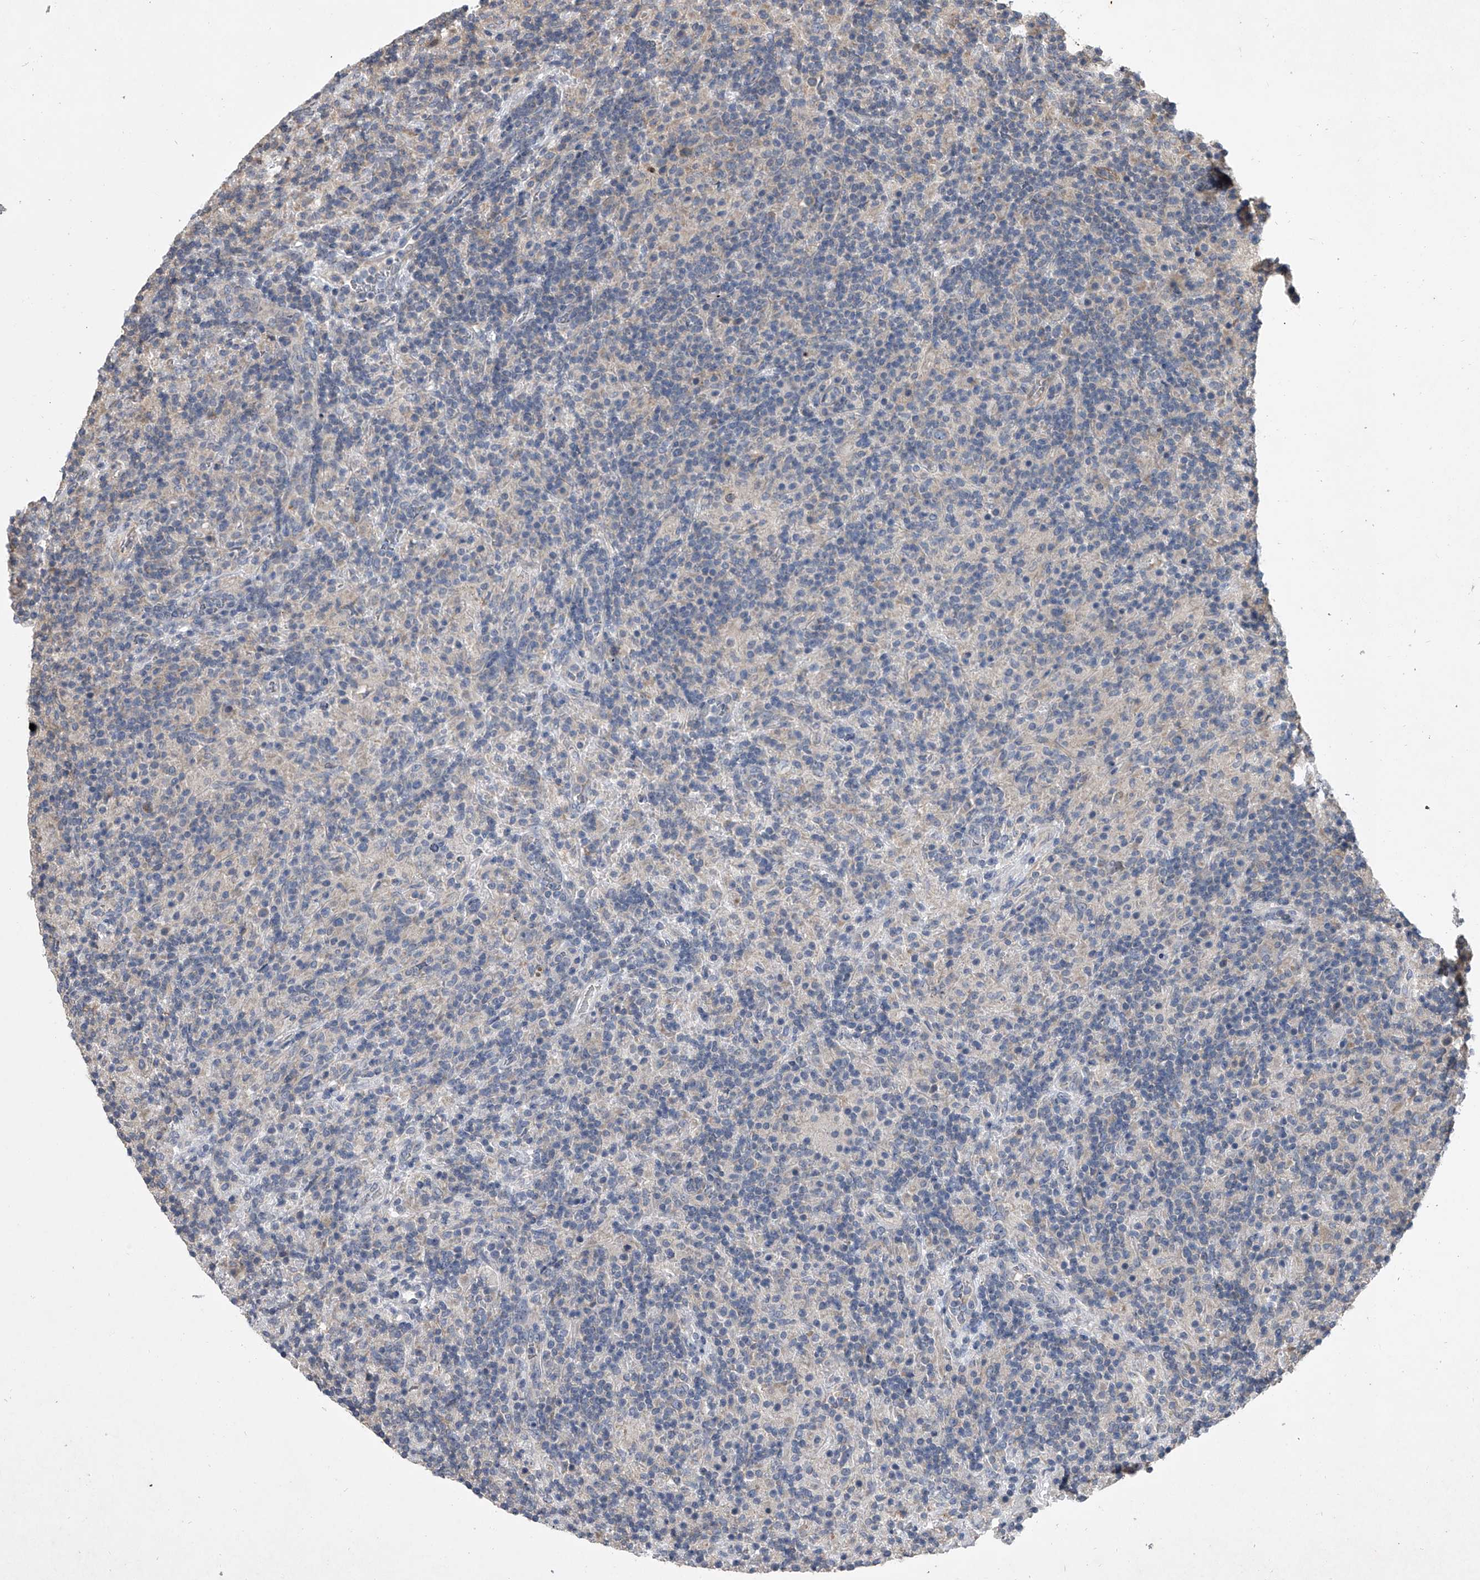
{"staining": {"intensity": "weak", "quantity": "25%-75%", "location": "cytoplasmic/membranous"}, "tissue": "lymphoma", "cell_type": "Tumor cells", "image_type": "cancer", "snomed": [{"axis": "morphology", "description": "Hodgkin's disease, NOS"}, {"axis": "topography", "description": "Lymph node"}], "caption": "Protein analysis of Hodgkin's disease tissue displays weak cytoplasmic/membranous positivity in about 25%-75% of tumor cells.", "gene": "DOCK9", "patient": {"sex": "male", "age": 70}}